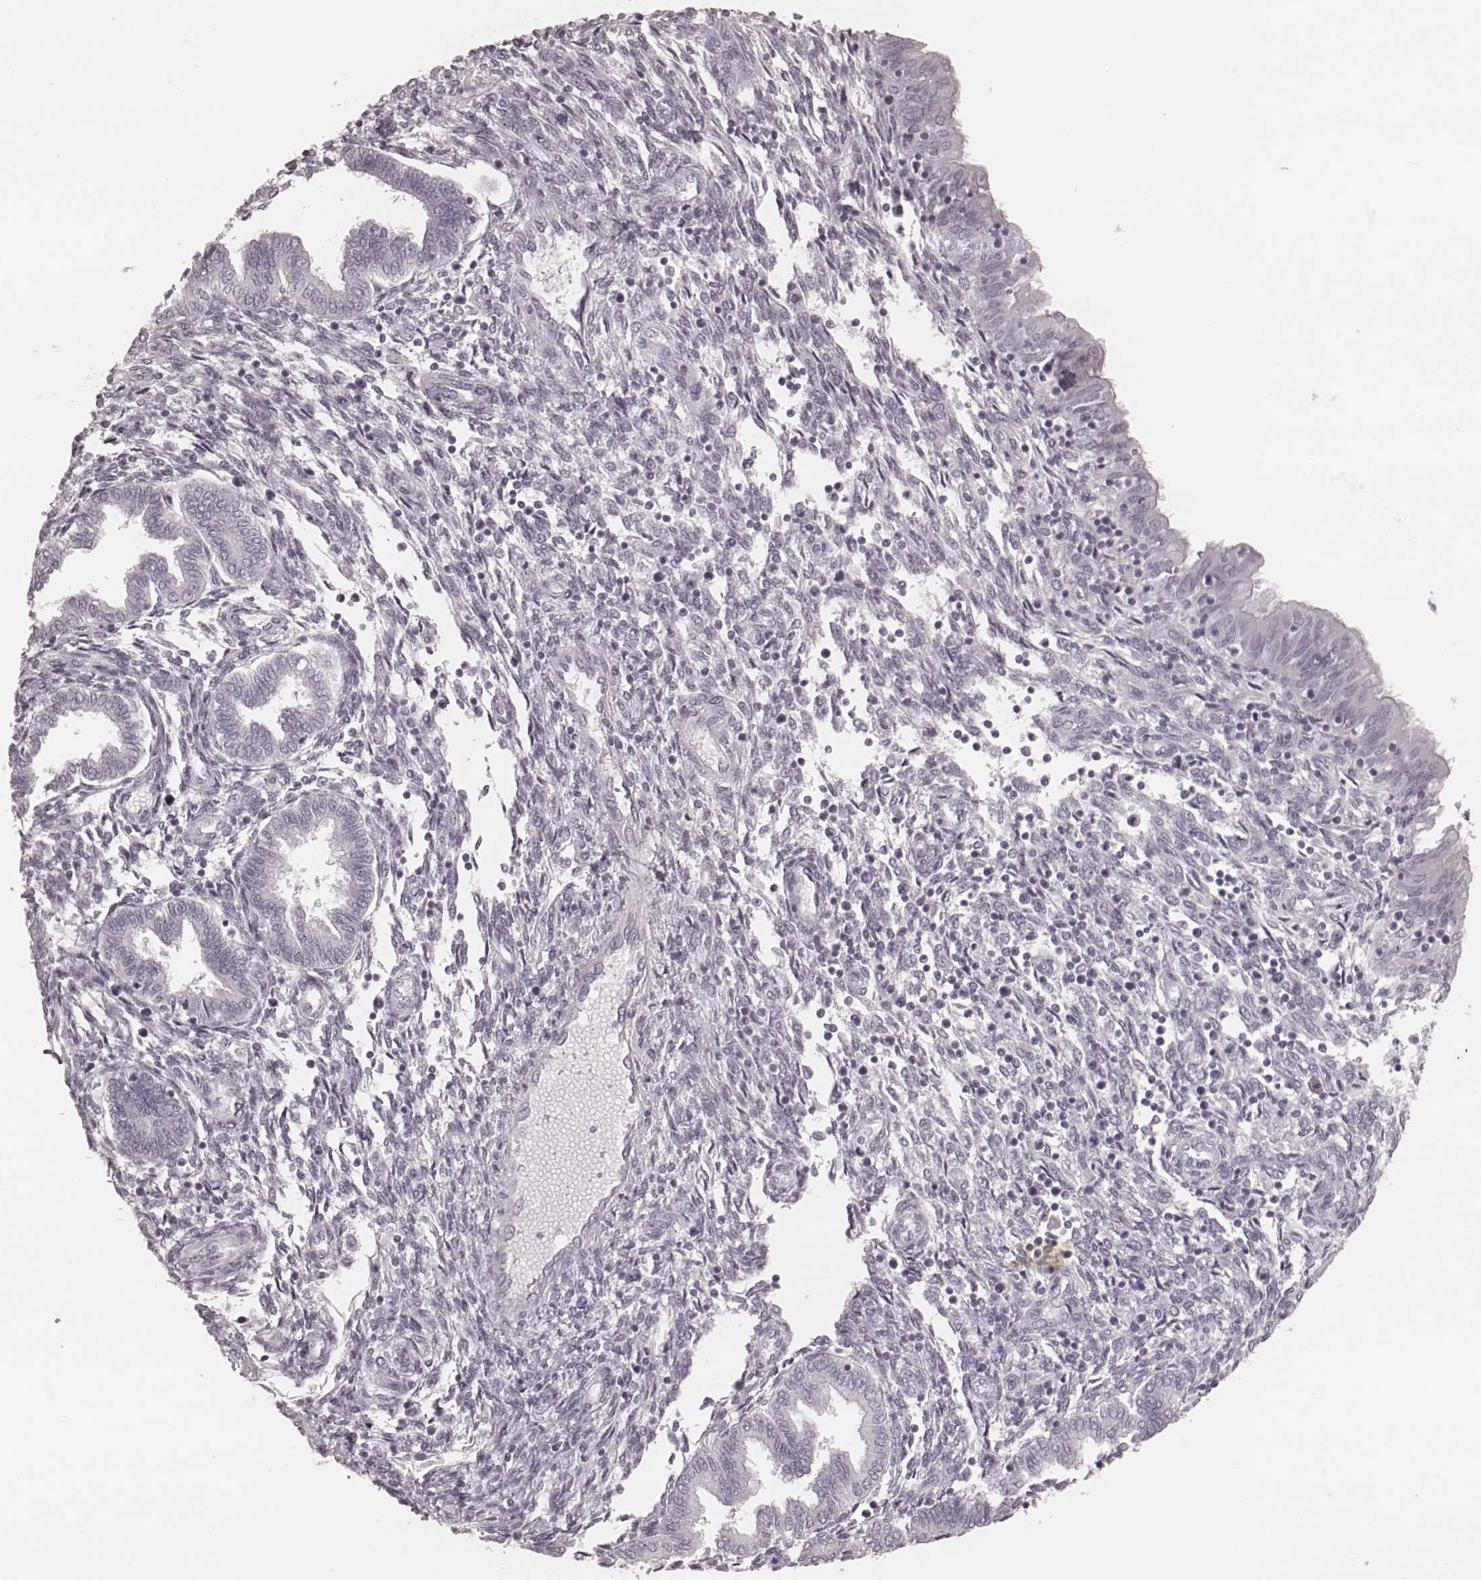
{"staining": {"intensity": "negative", "quantity": "none", "location": "none"}, "tissue": "endometrium", "cell_type": "Cells in endometrial stroma", "image_type": "normal", "snomed": [{"axis": "morphology", "description": "Normal tissue, NOS"}, {"axis": "topography", "description": "Endometrium"}], "caption": "Cells in endometrial stroma show no significant staining in benign endometrium. (Stains: DAB (3,3'-diaminobenzidine) IHC with hematoxylin counter stain, Microscopy: brightfield microscopy at high magnification).", "gene": "KRT74", "patient": {"sex": "female", "age": 42}}